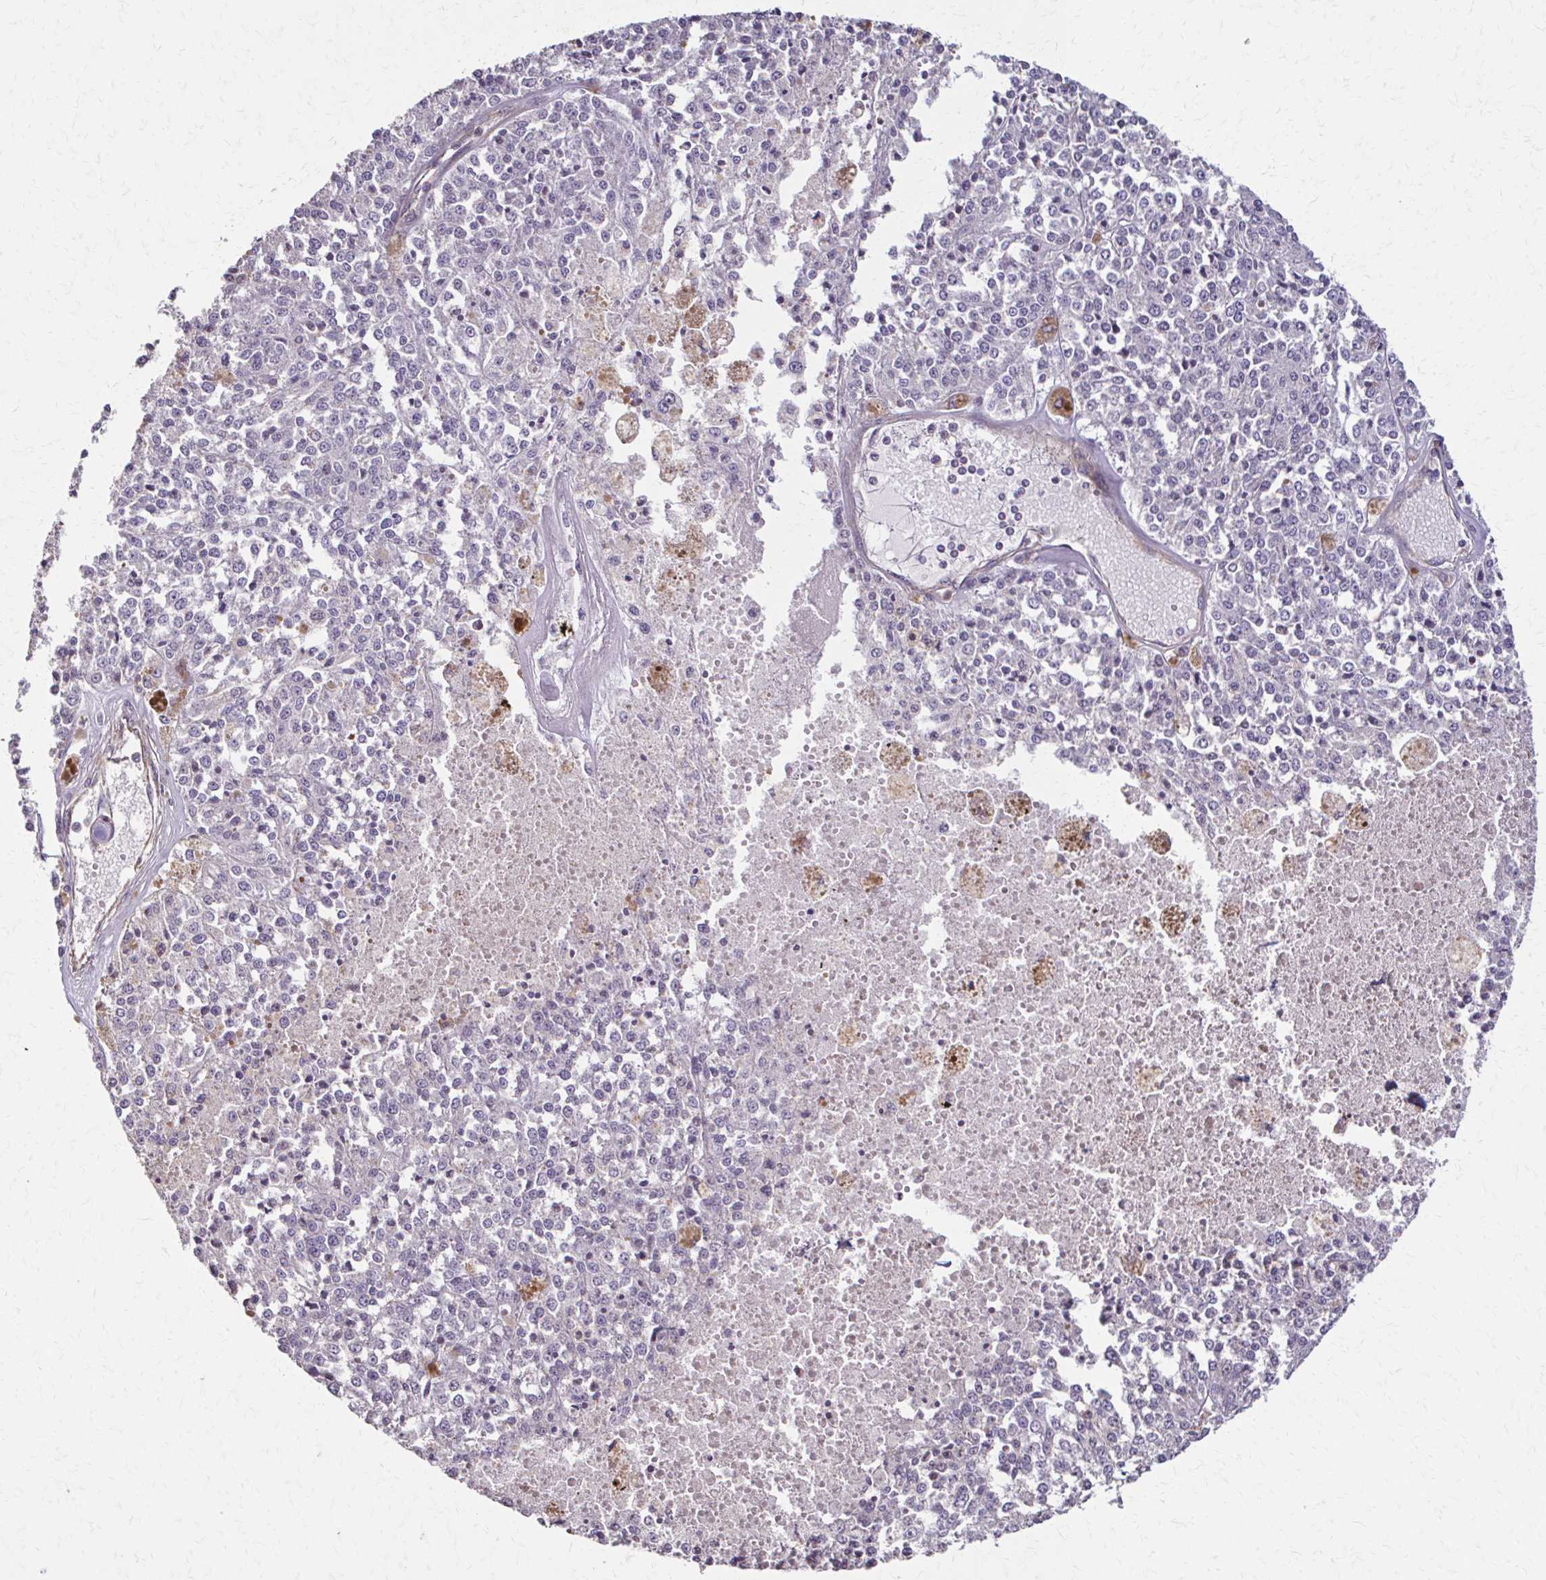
{"staining": {"intensity": "negative", "quantity": "none", "location": "none"}, "tissue": "melanoma", "cell_type": "Tumor cells", "image_type": "cancer", "snomed": [{"axis": "morphology", "description": "Malignant melanoma, Metastatic site"}, {"axis": "topography", "description": "Lymph node"}], "caption": "Immunohistochemical staining of human malignant melanoma (metastatic site) shows no significant positivity in tumor cells. Nuclei are stained in blue.", "gene": "IL18BP", "patient": {"sex": "female", "age": 64}}